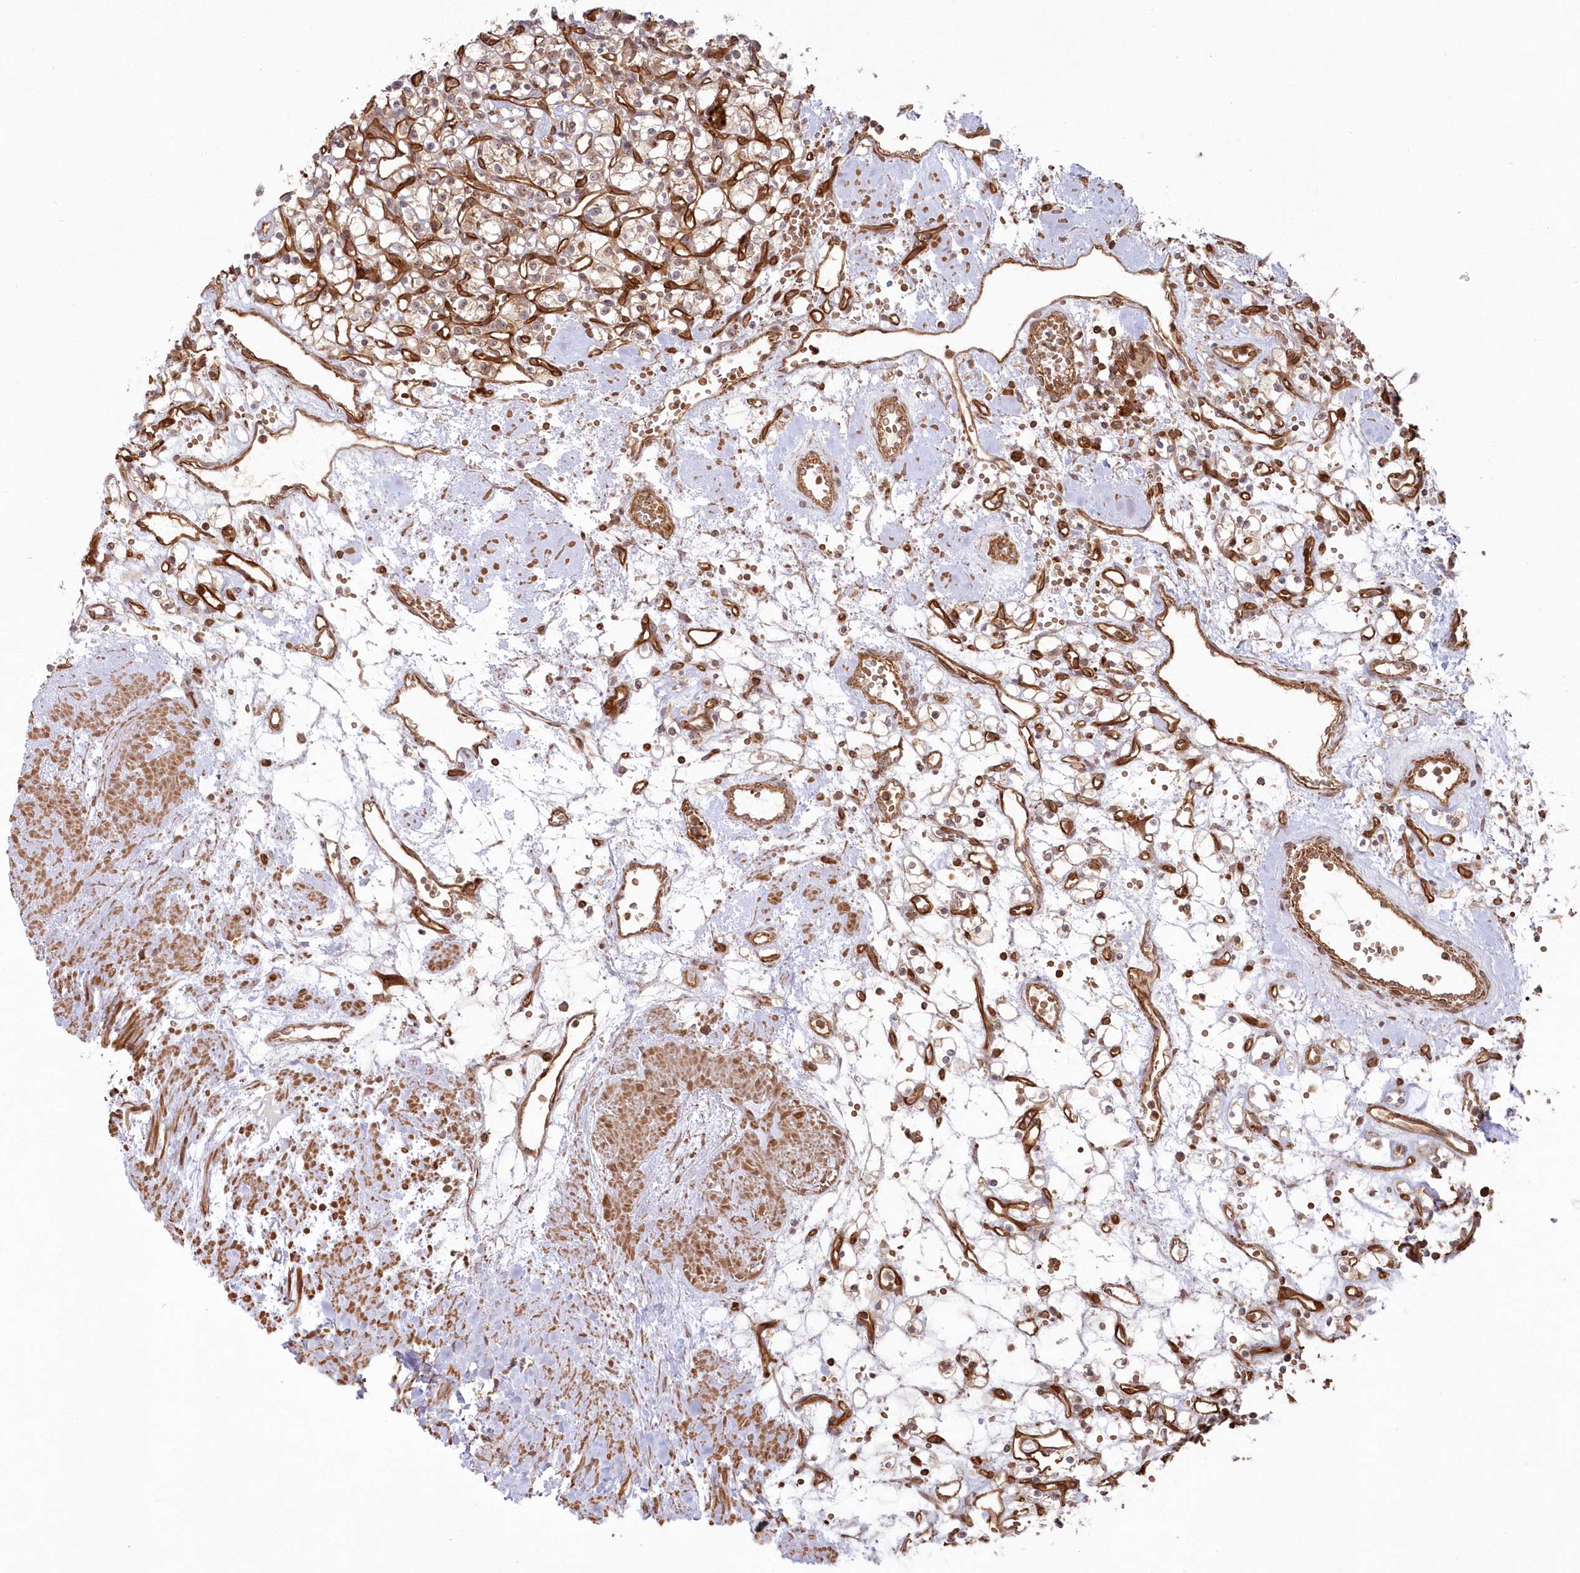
{"staining": {"intensity": "weak", "quantity": ">75%", "location": "cytoplasmic/membranous"}, "tissue": "renal cancer", "cell_type": "Tumor cells", "image_type": "cancer", "snomed": [{"axis": "morphology", "description": "Adenocarcinoma, NOS"}, {"axis": "topography", "description": "Kidney"}], "caption": "The immunohistochemical stain highlights weak cytoplasmic/membranous positivity in tumor cells of renal cancer tissue.", "gene": "RGCC", "patient": {"sex": "female", "age": 59}}